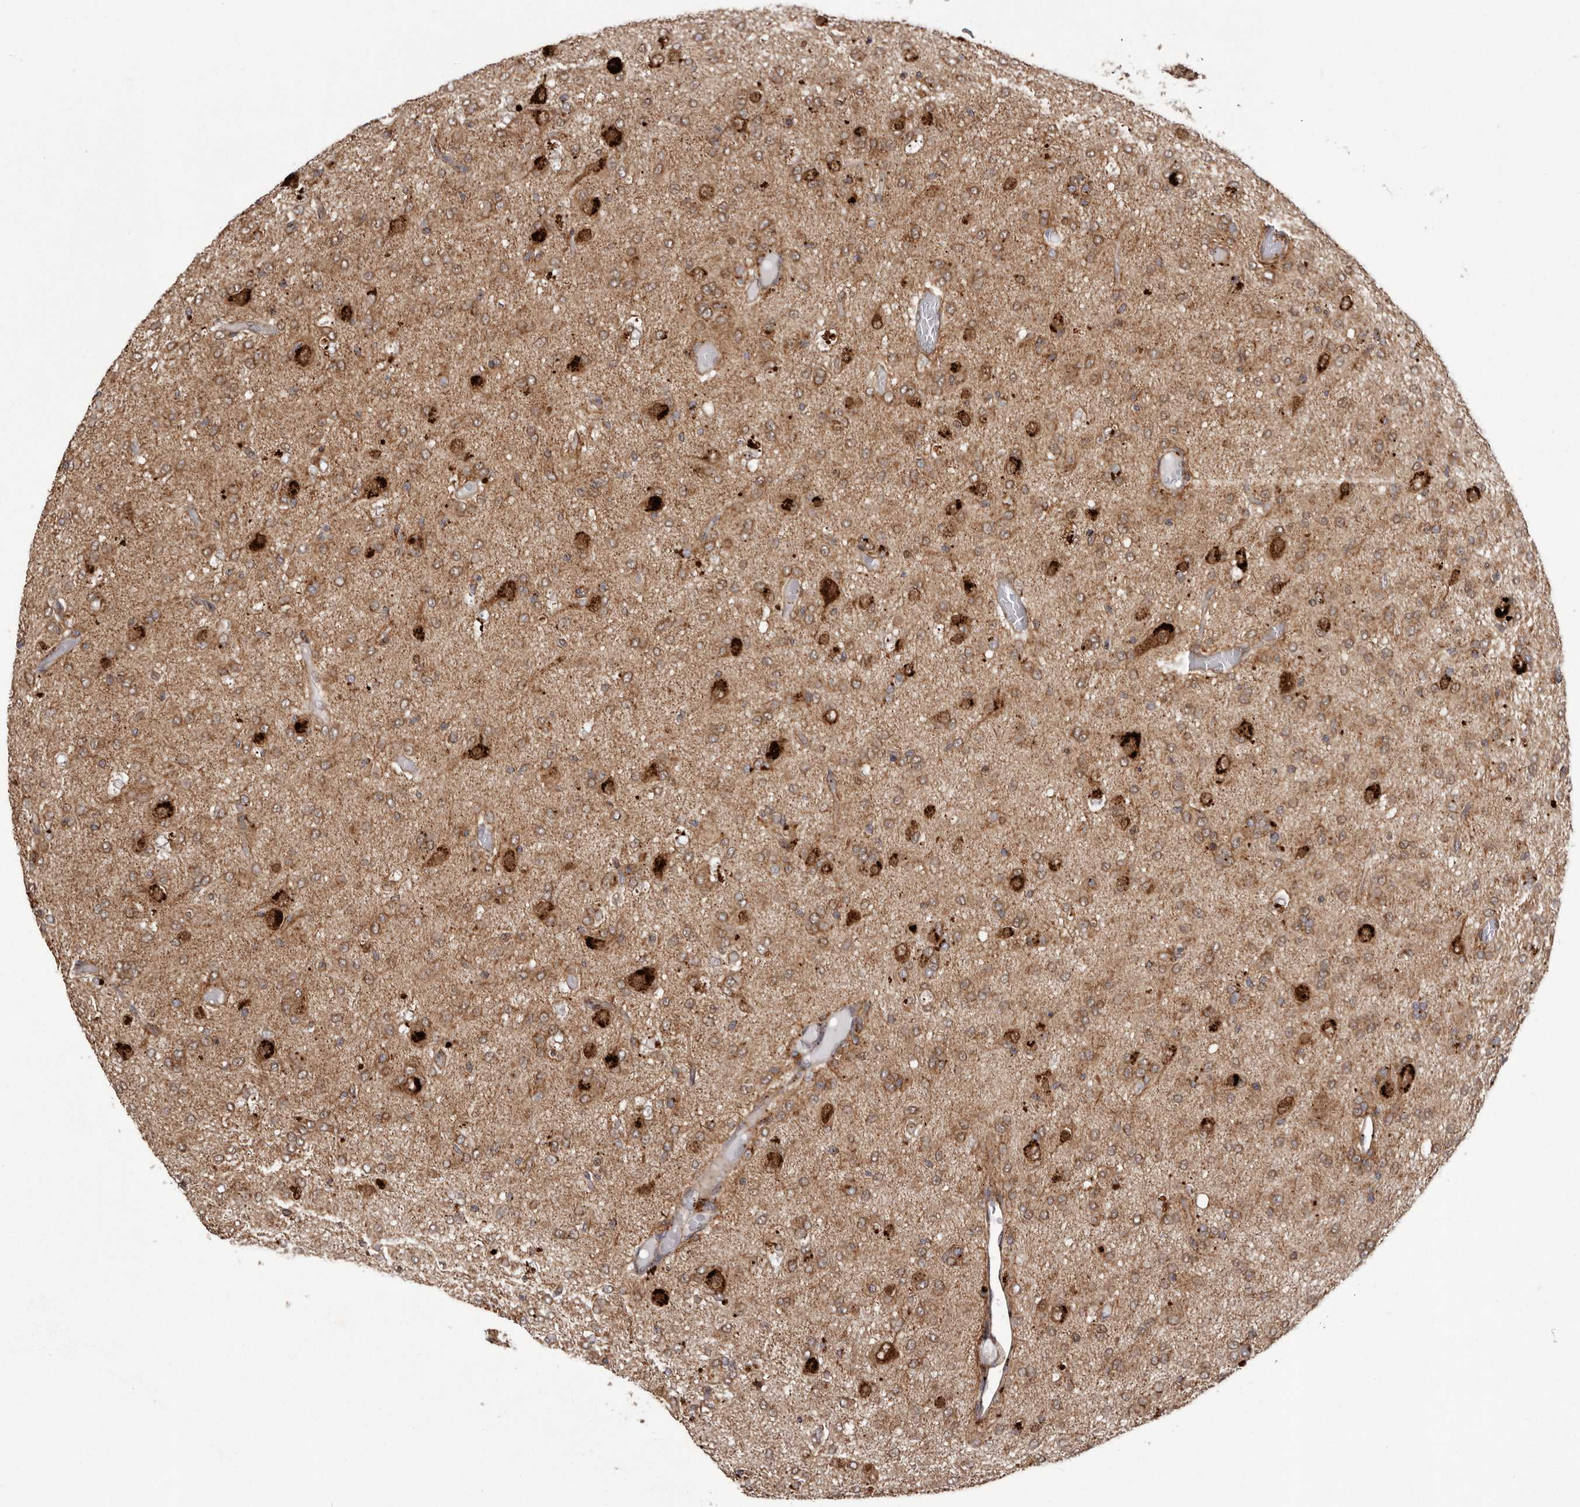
{"staining": {"intensity": "moderate", "quantity": ">75%", "location": "cytoplasmic/membranous,nuclear"}, "tissue": "glioma", "cell_type": "Tumor cells", "image_type": "cancer", "snomed": [{"axis": "morphology", "description": "Glioma, malignant, High grade"}, {"axis": "topography", "description": "Brain"}], "caption": "IHC (DAB (3,3'-diaminobenzidine)) staining of glioma displays moderate cytoplasmic/membranous and nuclear protein positivity in about >75% of tumor cells.", "gene": "NUP43", "patient": {"sex": "female", "age": 59}}